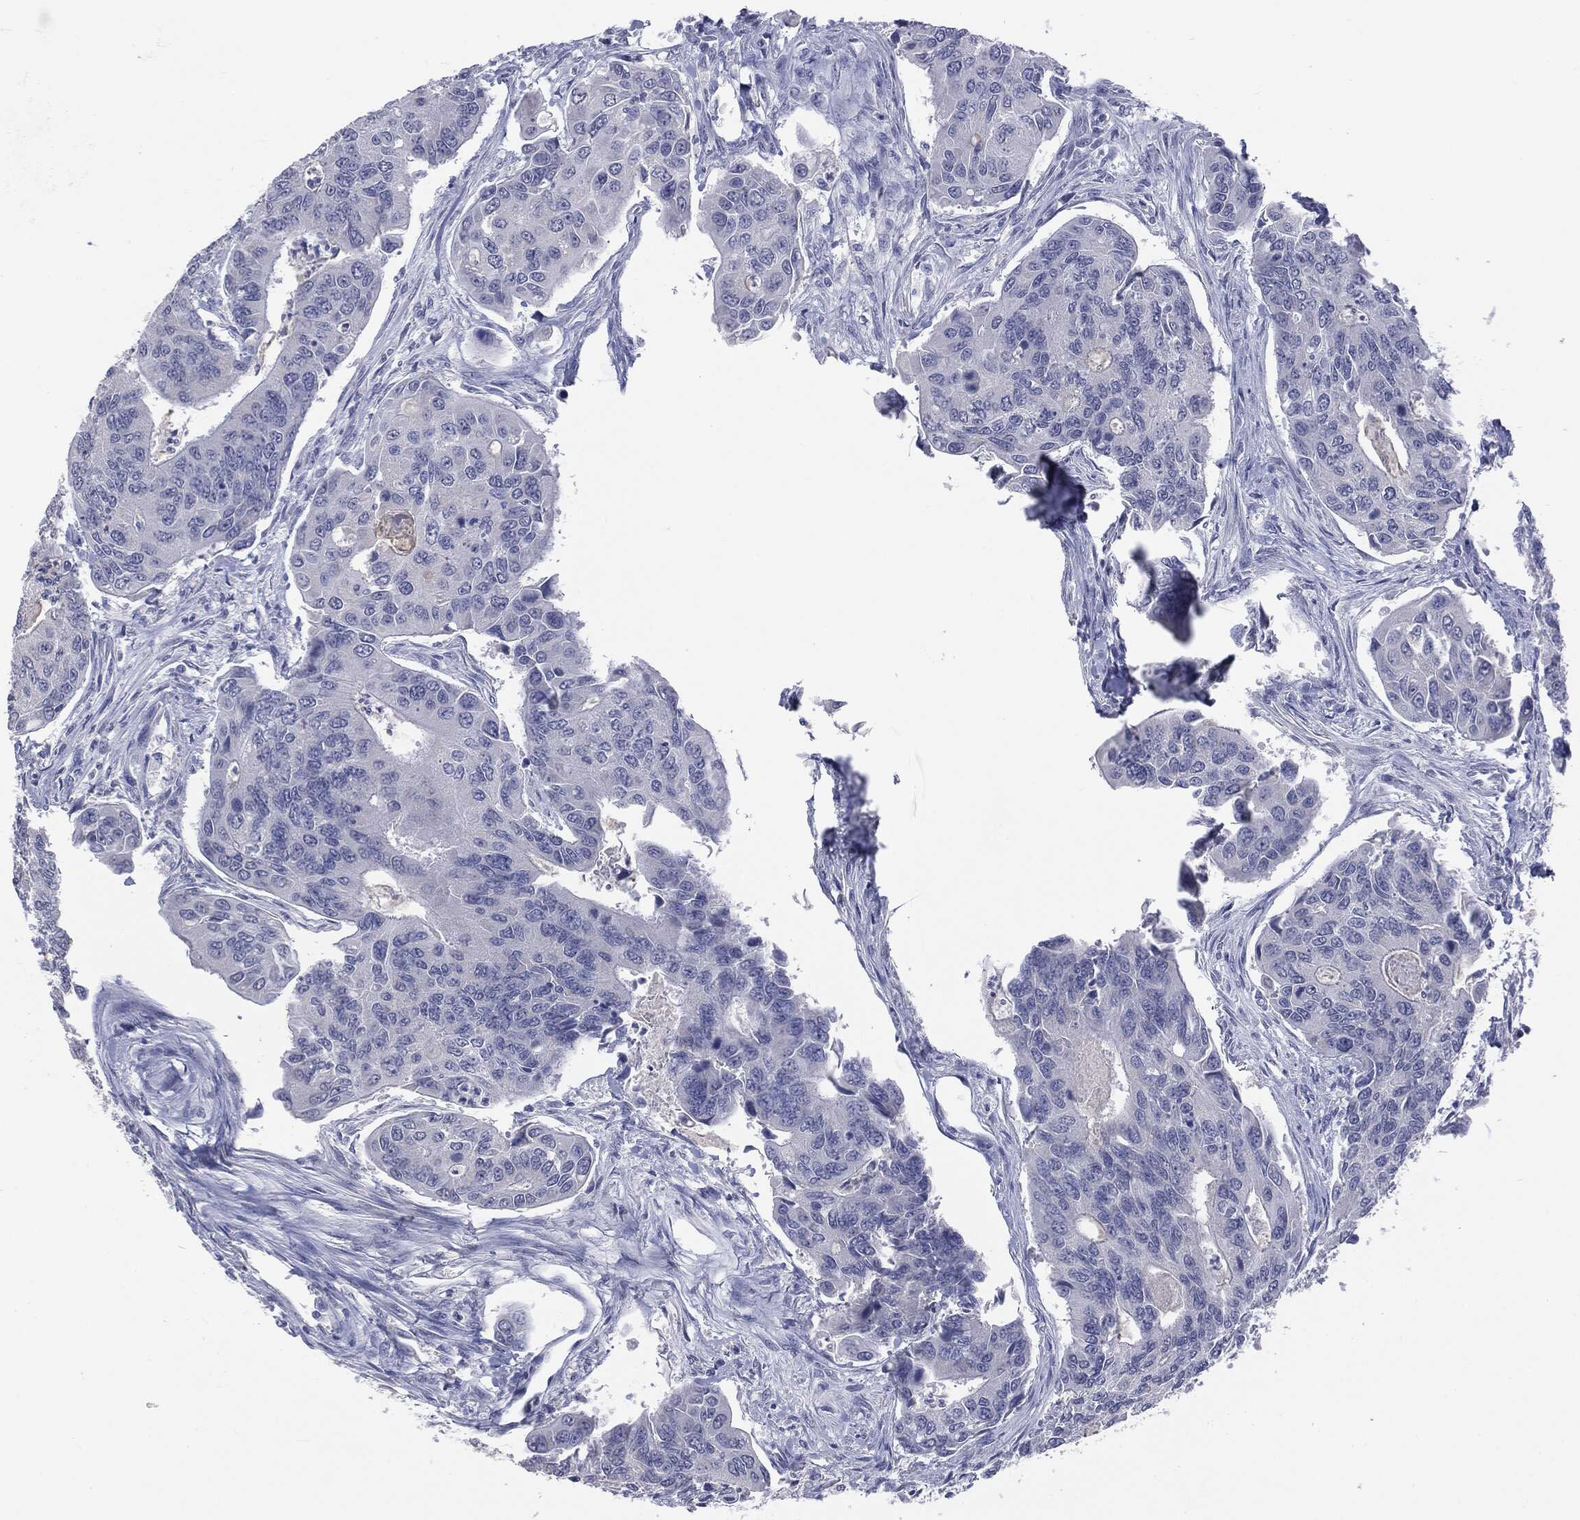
{"staining": {"intensity": "negative", "quantity": "none", "location": "none"}, "tissue": "colorectal cancer", "cell_type": "Tumor cells", "image_type": "cancer", "snomed": [{"axis": "morphology", "description": "Adenocarcinoma, NOS"}, {"axis": "topography", "description": "Colon"}], "caption": "An image of adenocarcinoma (colorectal) stained for a protein shows no brown staining in tumor cells.", "gene": "TSHB", "patient": {"sex": "female", "age": 67}}